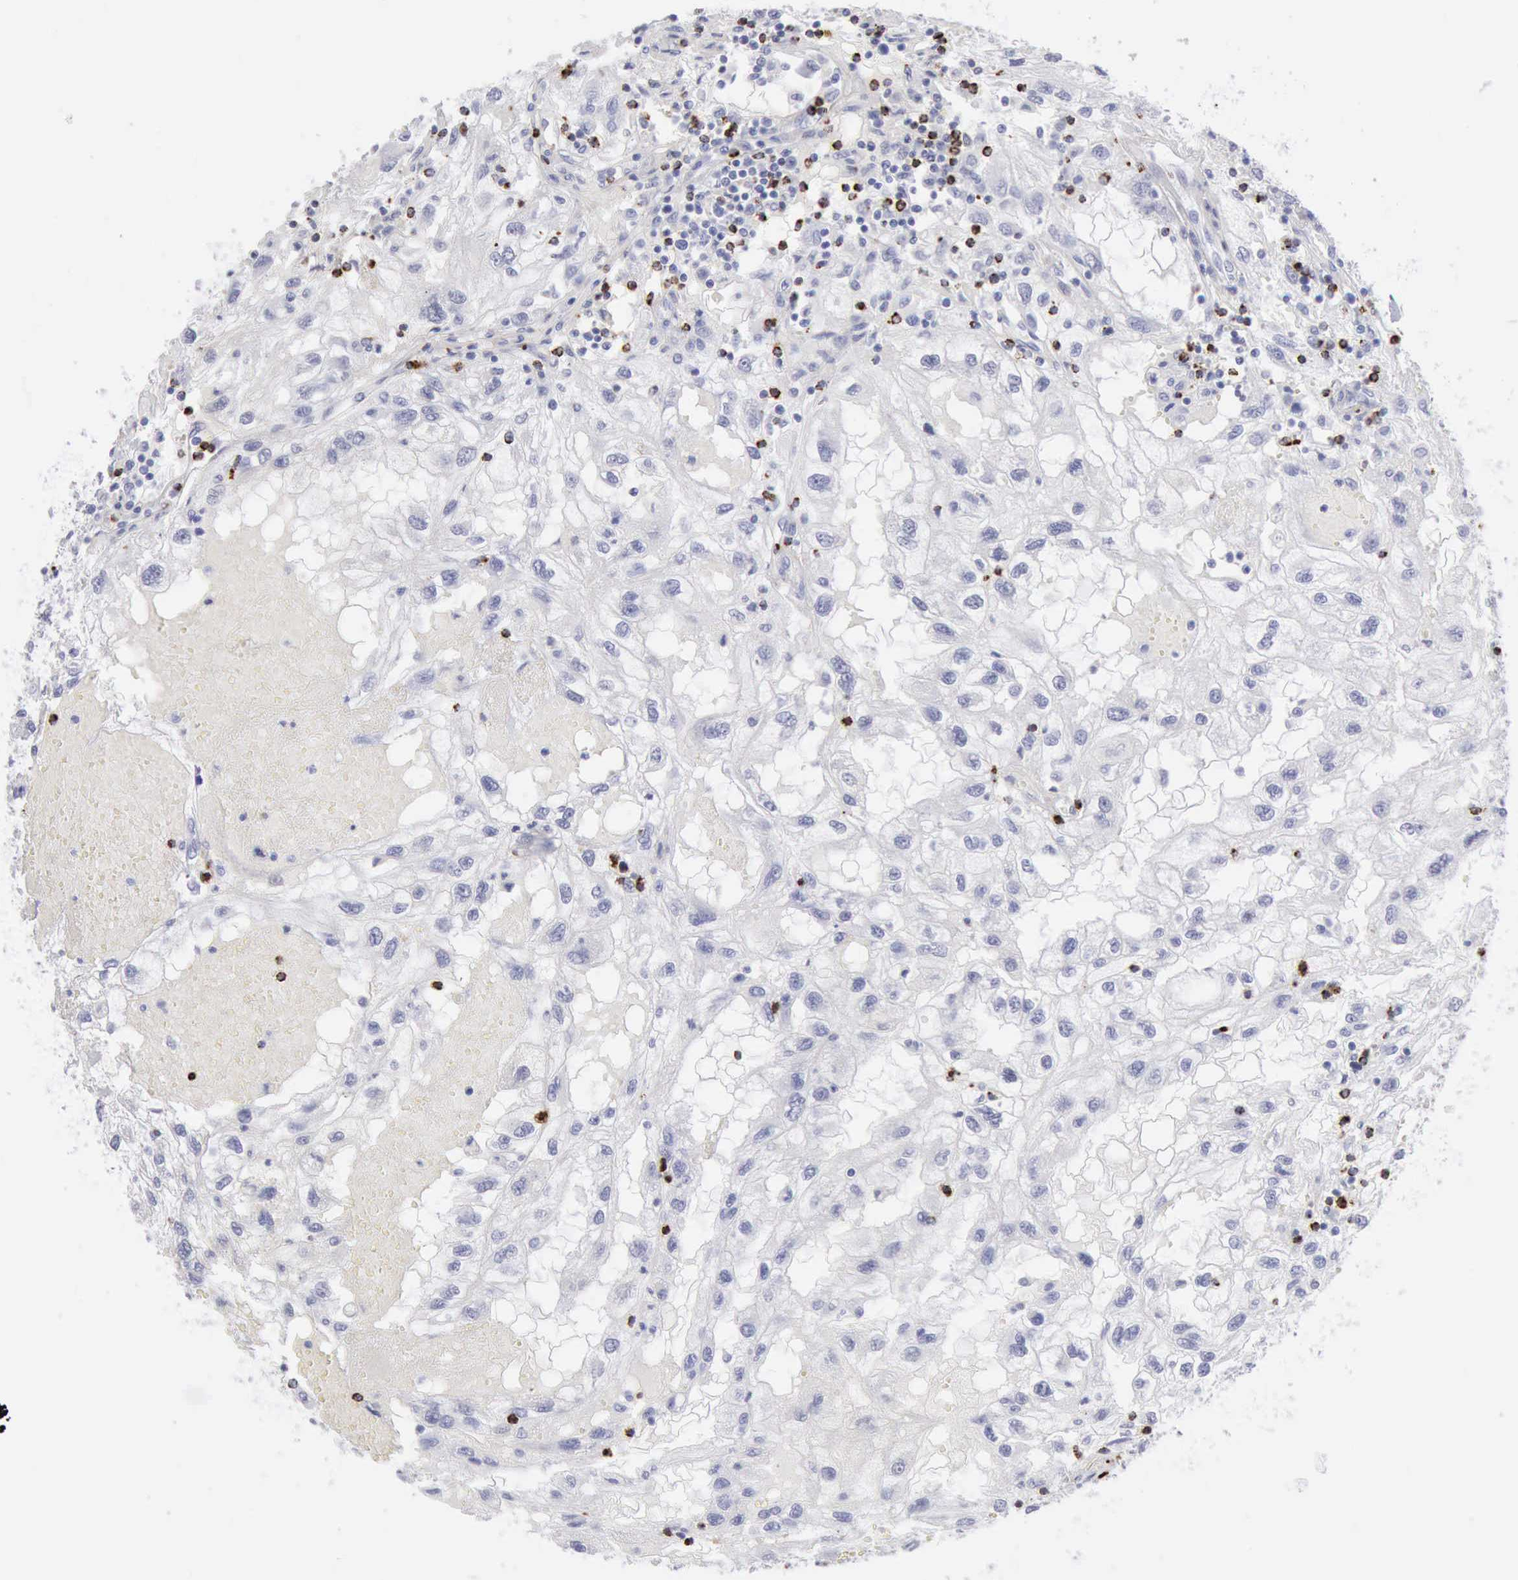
{"staining": {"intensity": "negative", "quantity": "none", "location": "none"}, "tissue": "renal cancer", "cell_type": "Tumor cells", "image_type": "cancer", "snomed": [{"axis": "morphology", "description": "Normal tissue, NOS"}, {"axis": "morphology", "description": "Adenocarcinoma, NOS"}, {"axis": "topography", "description": "Kidney"}], "caption": "The image reveals no staining of tumor cells in renal cancer.", "gene": "GZMB", "patient": {"sex": "male", "age": 71}}